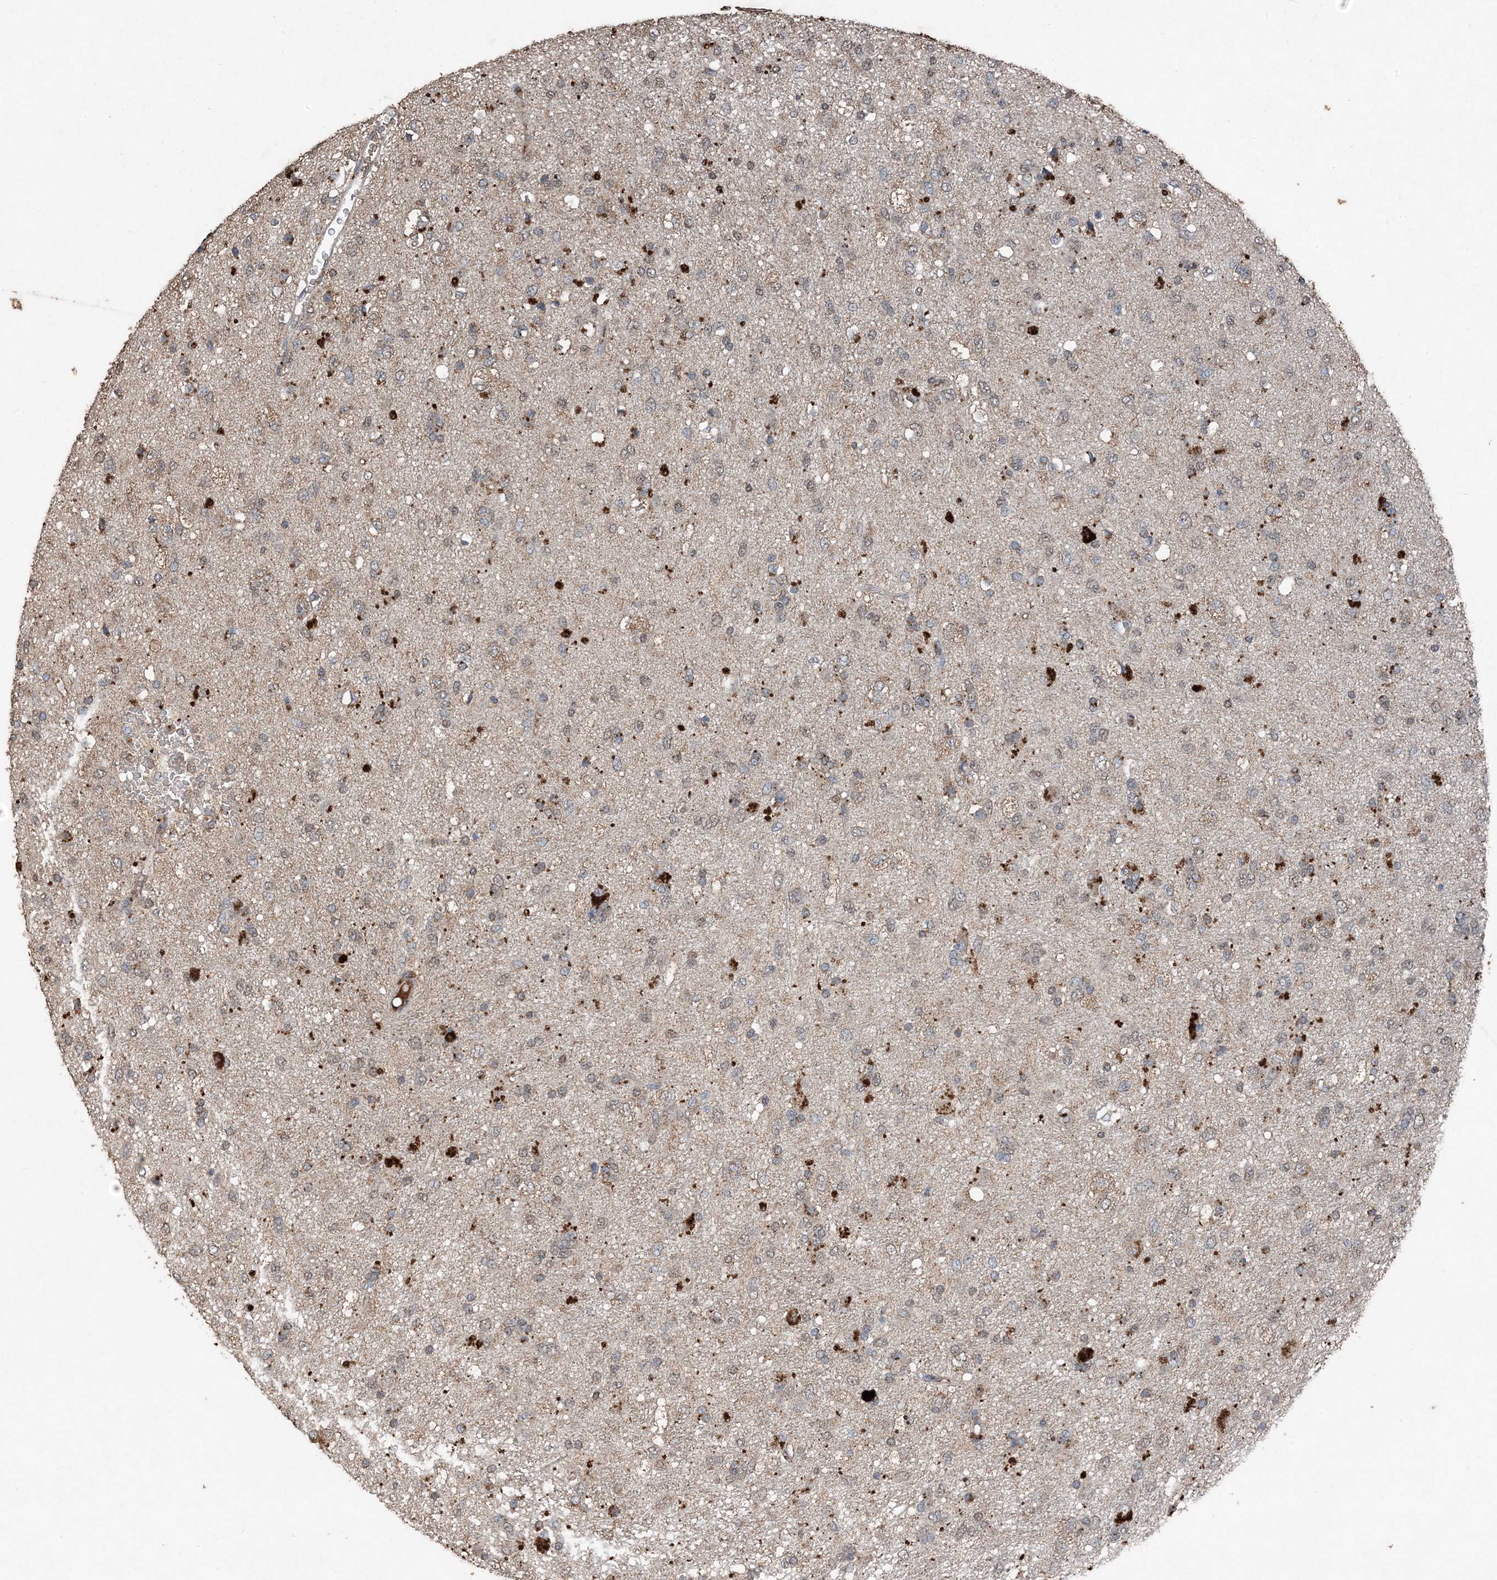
{"staining": {"intensity": "weak", "quantity": "<25%", "location": "cytoplasmic/membranous"}, "tissue": "glioma", "cell_type": "Tumor cells", "image_type": "cancer", "snomed": [{"axis": "morphology", "description": "Glioma, malignant, Low grade"}, {"axis": "topography", "description": "Brain"}], "caption": "Immunohistochemical staining of glioma displays no significant positivity in tumor cells.", "gene": "FCN3", "patient": {"sex": "male", "age": 77}}